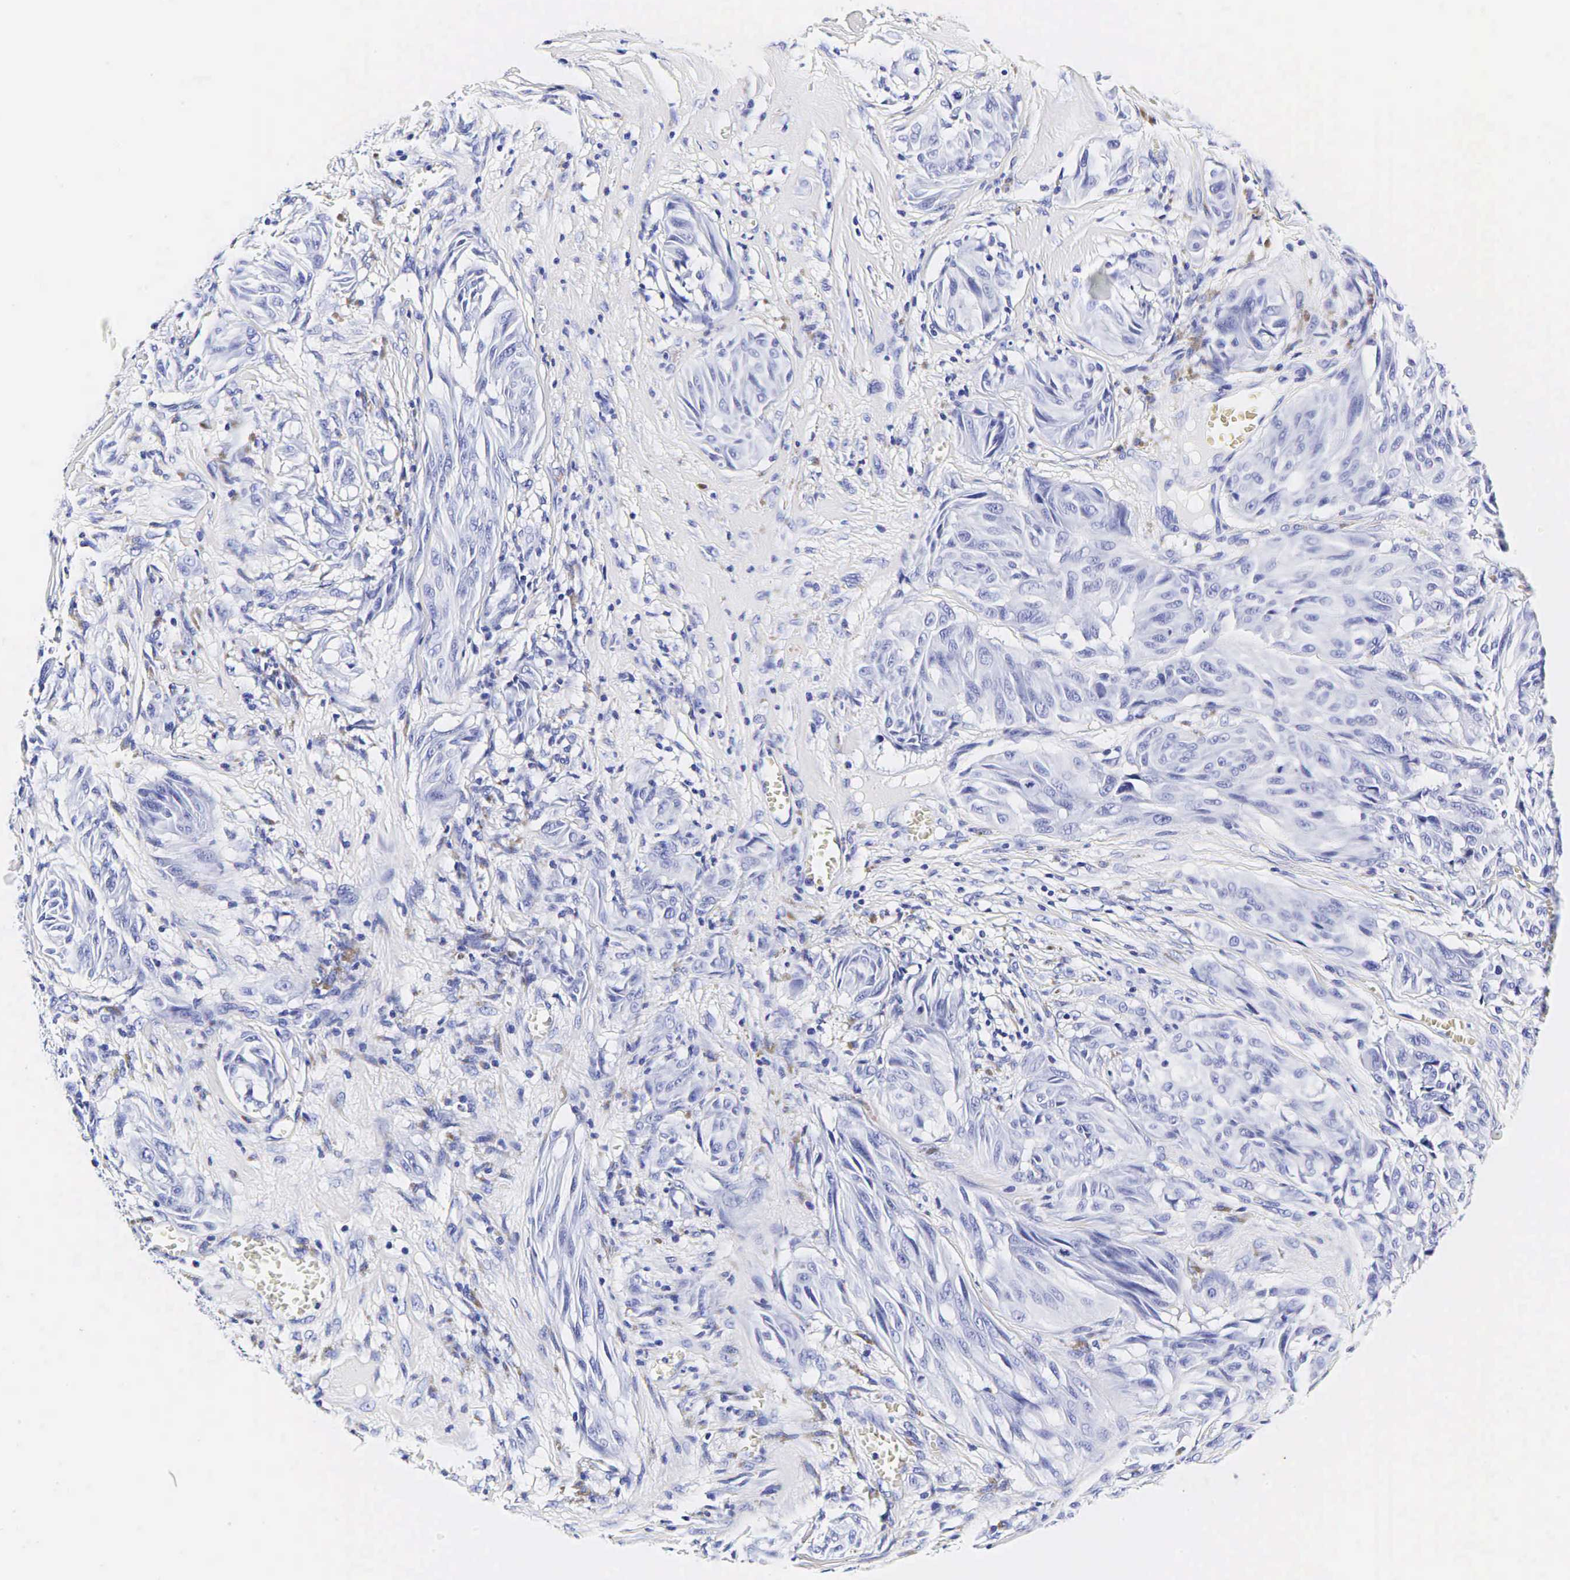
{"staining": {"intensity": "negative", "quantity": "none", "location": "none"}, "tissue": "melanoma", "cell_type": "Tumor cells", "image_type": "cancer", "snomed": [{"axis": "morphology", "description": "Malignant melanoma, NOS"}, {"axis": "topography", "description": "Skin"}], "caption": "This image is of malignant melanoma stained with immunohistochemistry to label a protein in brown with the nuclei are counter-stained blue. There is no positivity in tumor cells.", "gene": "GAST", "patient": {"sex": "male", "age": 54}}